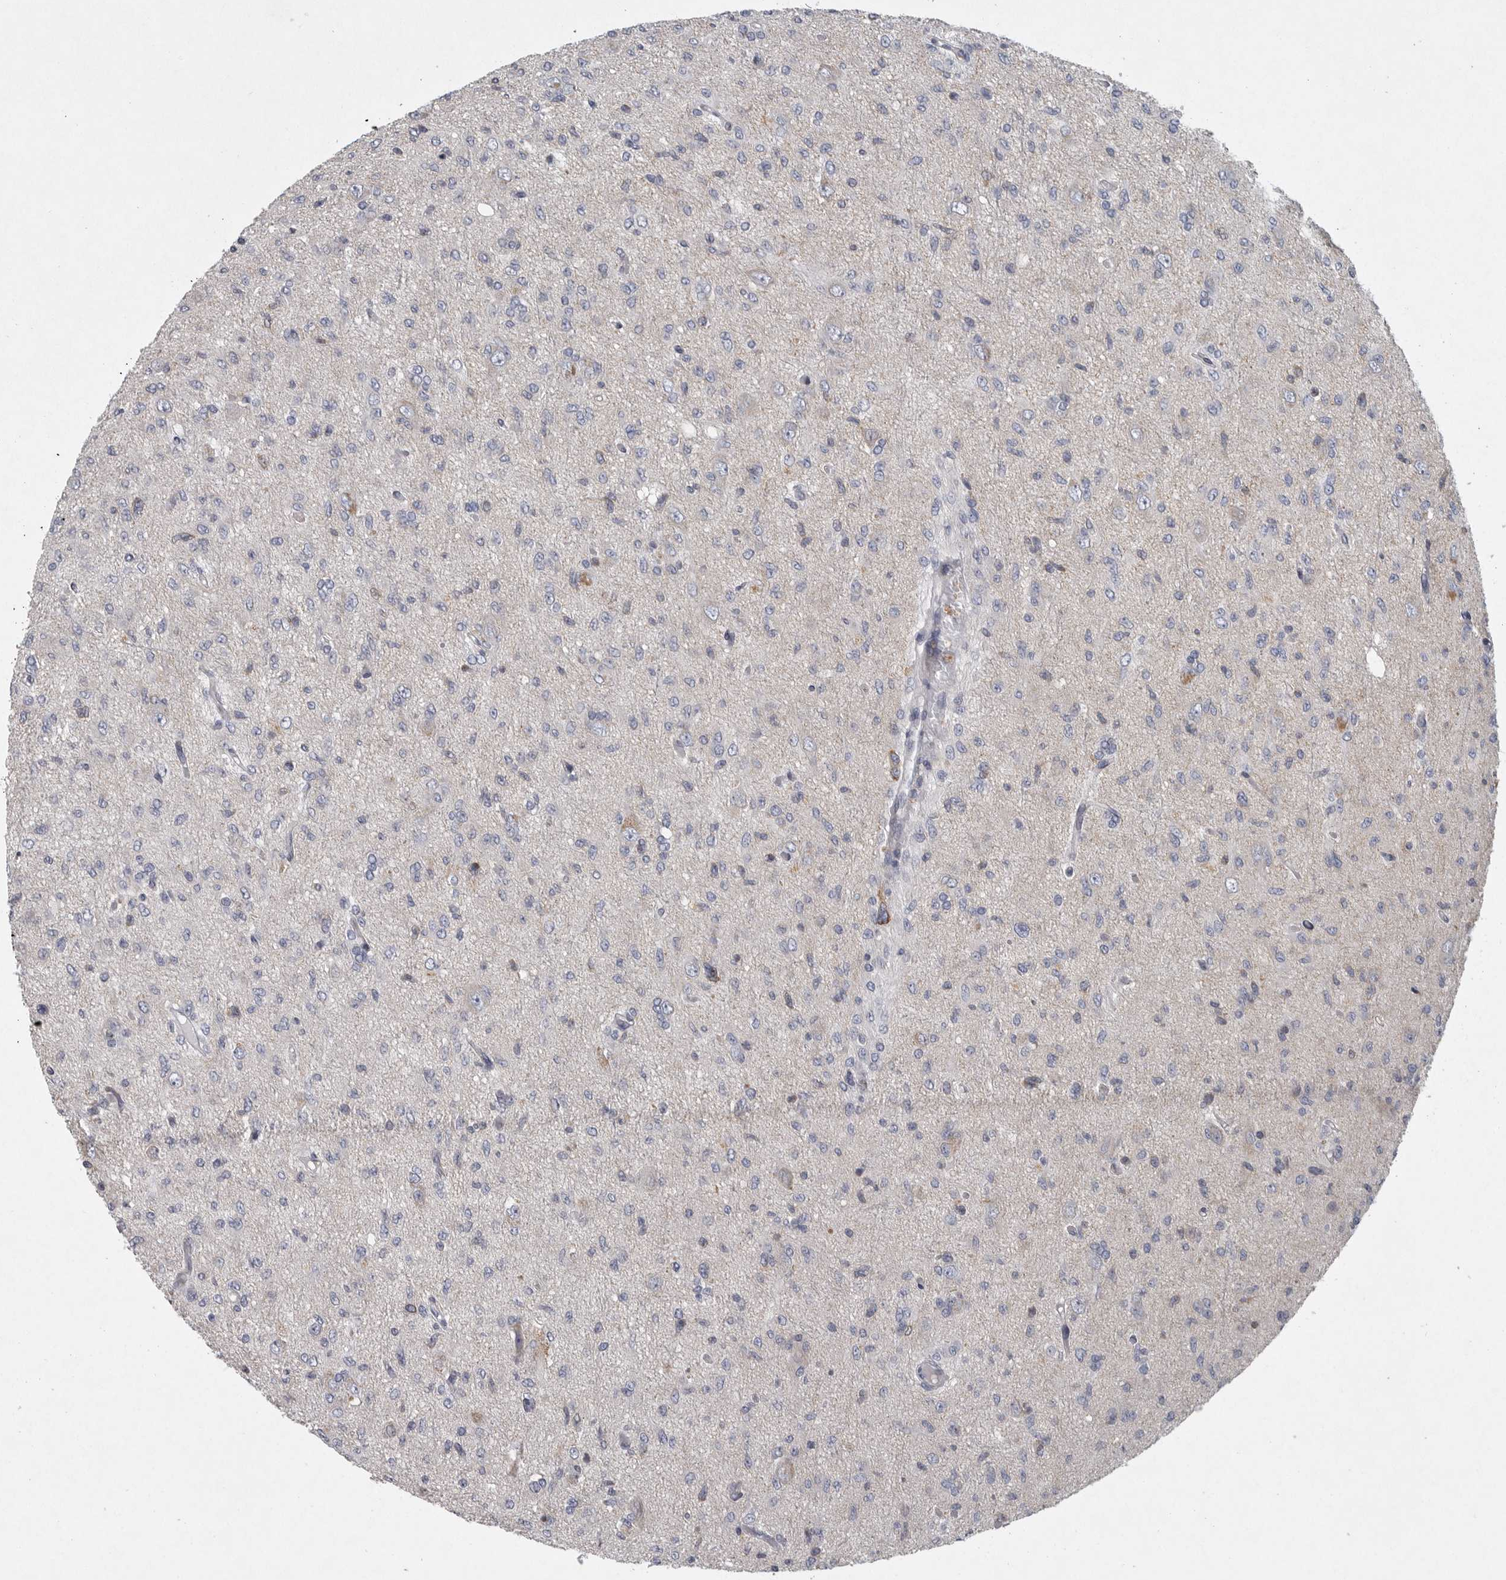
{"staining": {"intensity": "negative", "quantity": "none", "location": "none"}, "tissue": "glioma", "cell_type": "Tumor cells", "image_type": "cancer", "snomed": [{"axis": "morphology", "description": "Glioma, malignant, High grade"}, {"axis": "topography", "description": "Brain"}], "caption": "An immunohistochemistry (IHC) photomicrograph of glioma is shown. There is no staining in tumor cells of glioma. (Stains: DAB (3,3'-diaminobenzidine) IHC with hematoxylin counter stain, Microscopy: brightfield microscopy at high magnification).", "gene": "MINPP1", "patient": {"sex": "female", "age": 59}}